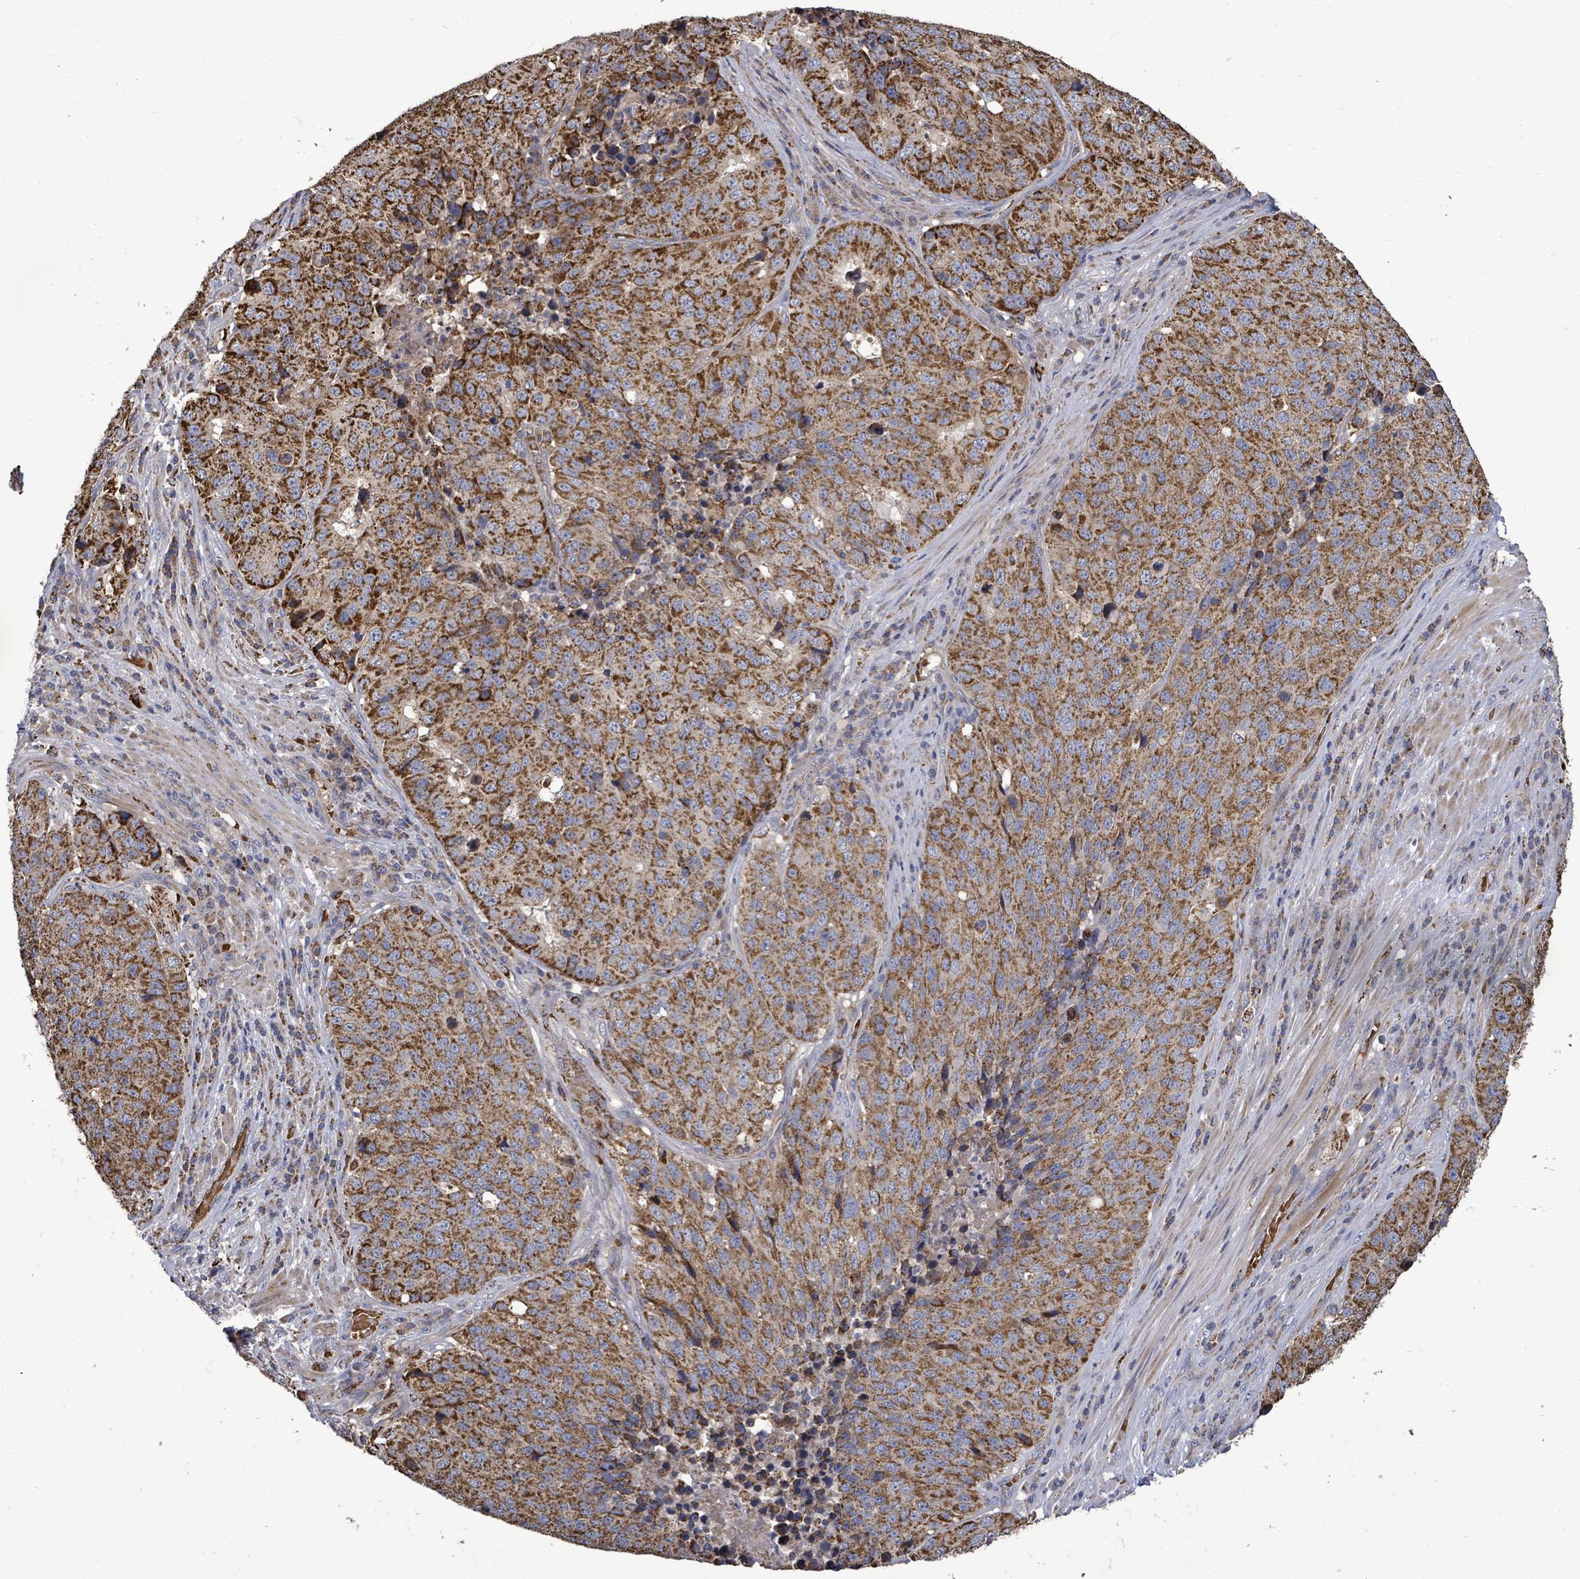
{"staining": {"intensity": "strong", "quantity": ">75%", "location": "cytoplasmic/membranous"}, "tissue": "stomach cancer", "cell_type": "Tumor cells", "image_type": "cancer", "snomed": [{"axis": "morphology", "description": "Adenocarcinoma, NOS"}, {"axis": "topography", "description": "Stomach"}], "caption": "The photomicrograph reveals staining of stomach cancer, revealing strong cytoplasmic/membranous protein expression (brown color) within tumor cells.", "gene": "MTMR12", "patient": {"sex": "male", "age": 71}}